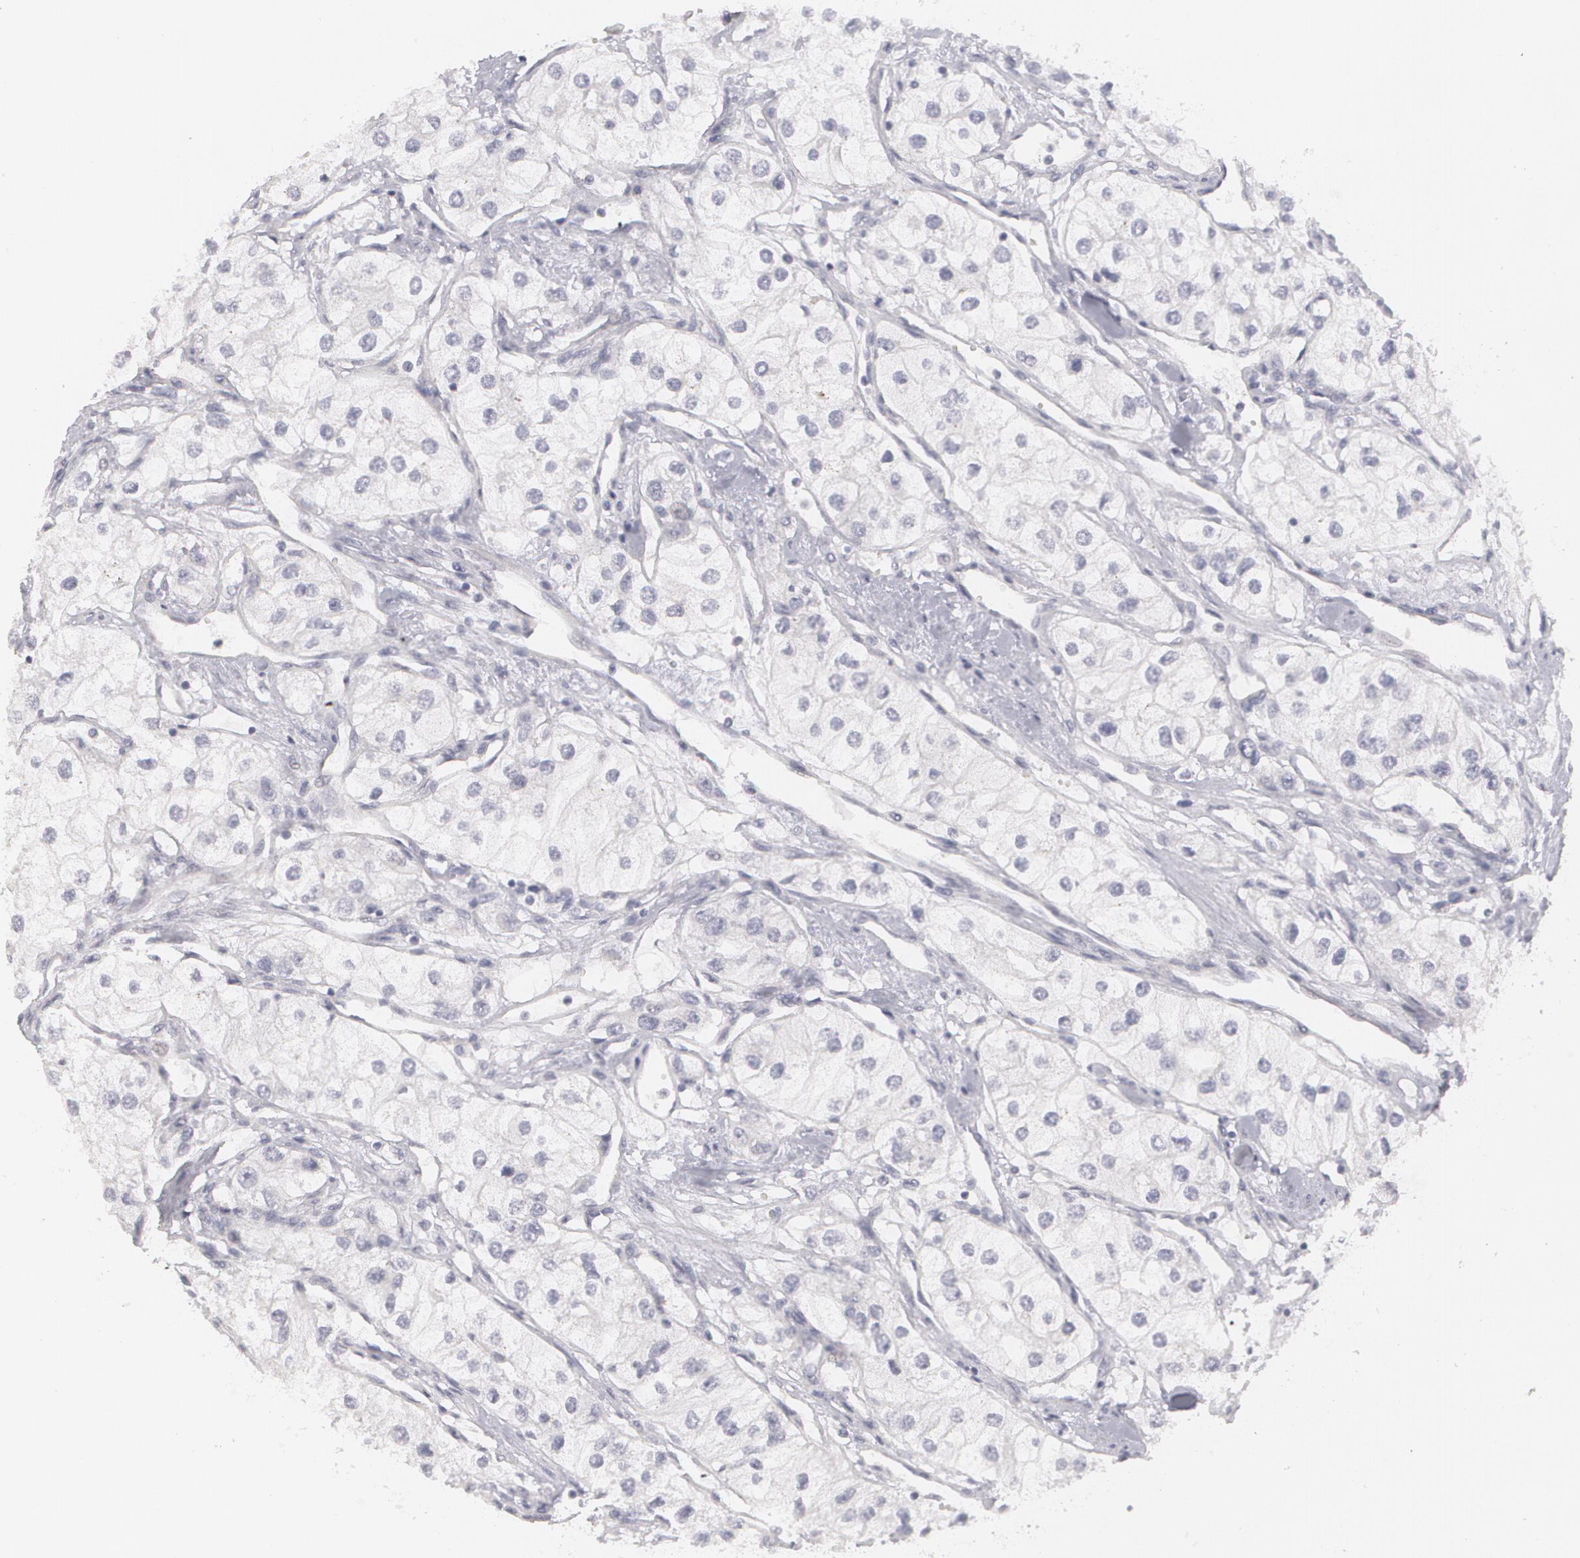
{"staining": {"intensity": "negative", "quantity": "none", "location": "none"}, "tissue": "renal cancer", "cell_type": "Tumor cells", "image_type": "cancer", "snomed": [{"axis": "morphology", "description": "Adenocarcinoma, NOS"}, {"axis": "topography", "description": "Kidney"}], "caption": "This is a histopathology image of immunohistochemistry staining of renal cancer (adenocarcinoma), which shows no expression in tumor cells.", "gene": "MBNL3", "patient": {"sex": "male", "age": 57}}